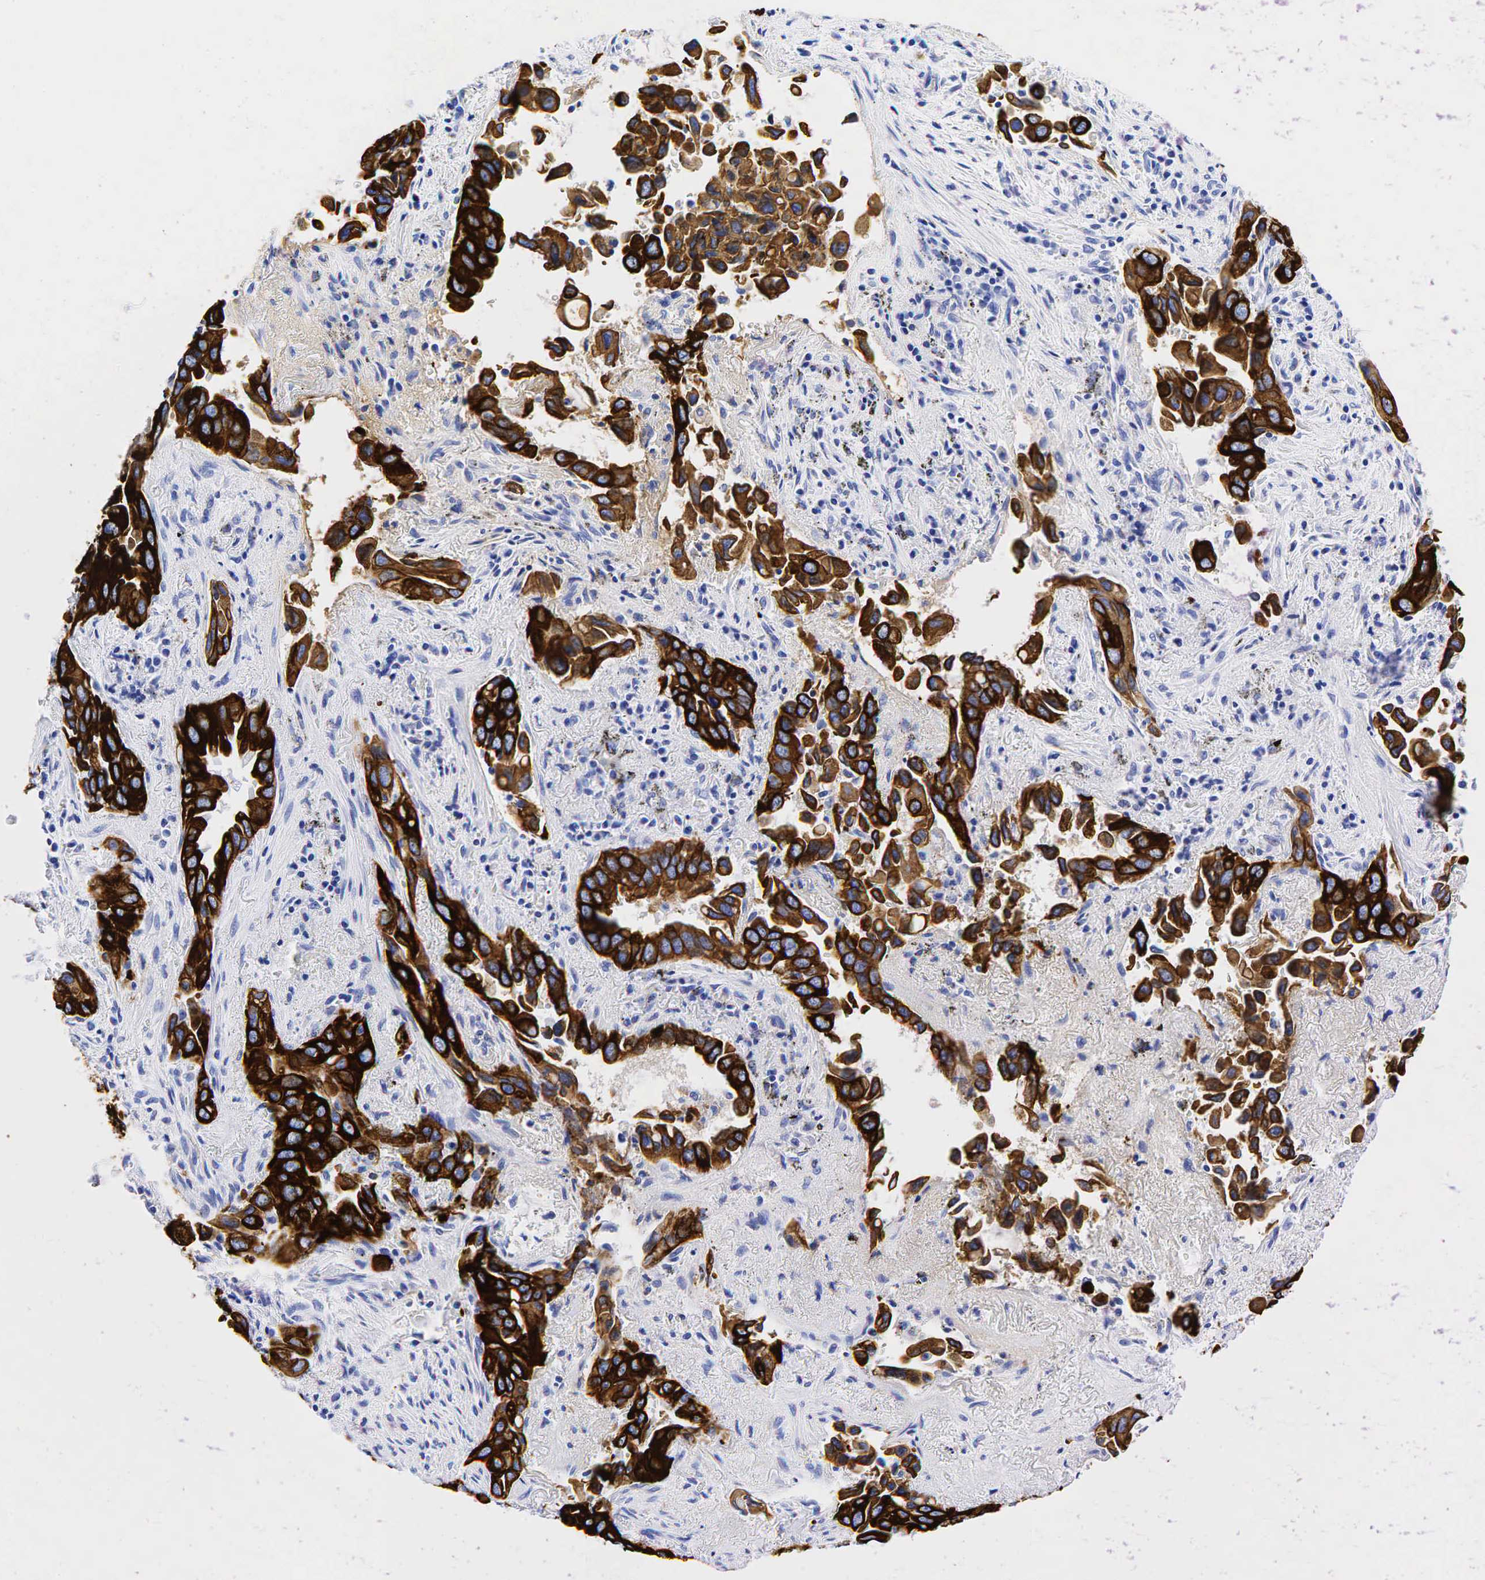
{"staining": {"intensity": "strong", "quantity": ">75%", "location": "cytoplasmic/membranous"}, "tissue": "lung cancer", "cell_type": "Tumor cells", "image_type": "cancer", "snomed": [{"axis": "morphology", "description": "Adenocarcinoma, NOS"}, {"axis": "topography", "description": "Lung"}], "caption": "Immunohistochemical staining of lung cancer reveals high levels of strong cytoplasmic/membranous positivity in approximately >75% of tumor cells.", "gene": "KRT19", "patient": {"sex": "male", "age": 68}}